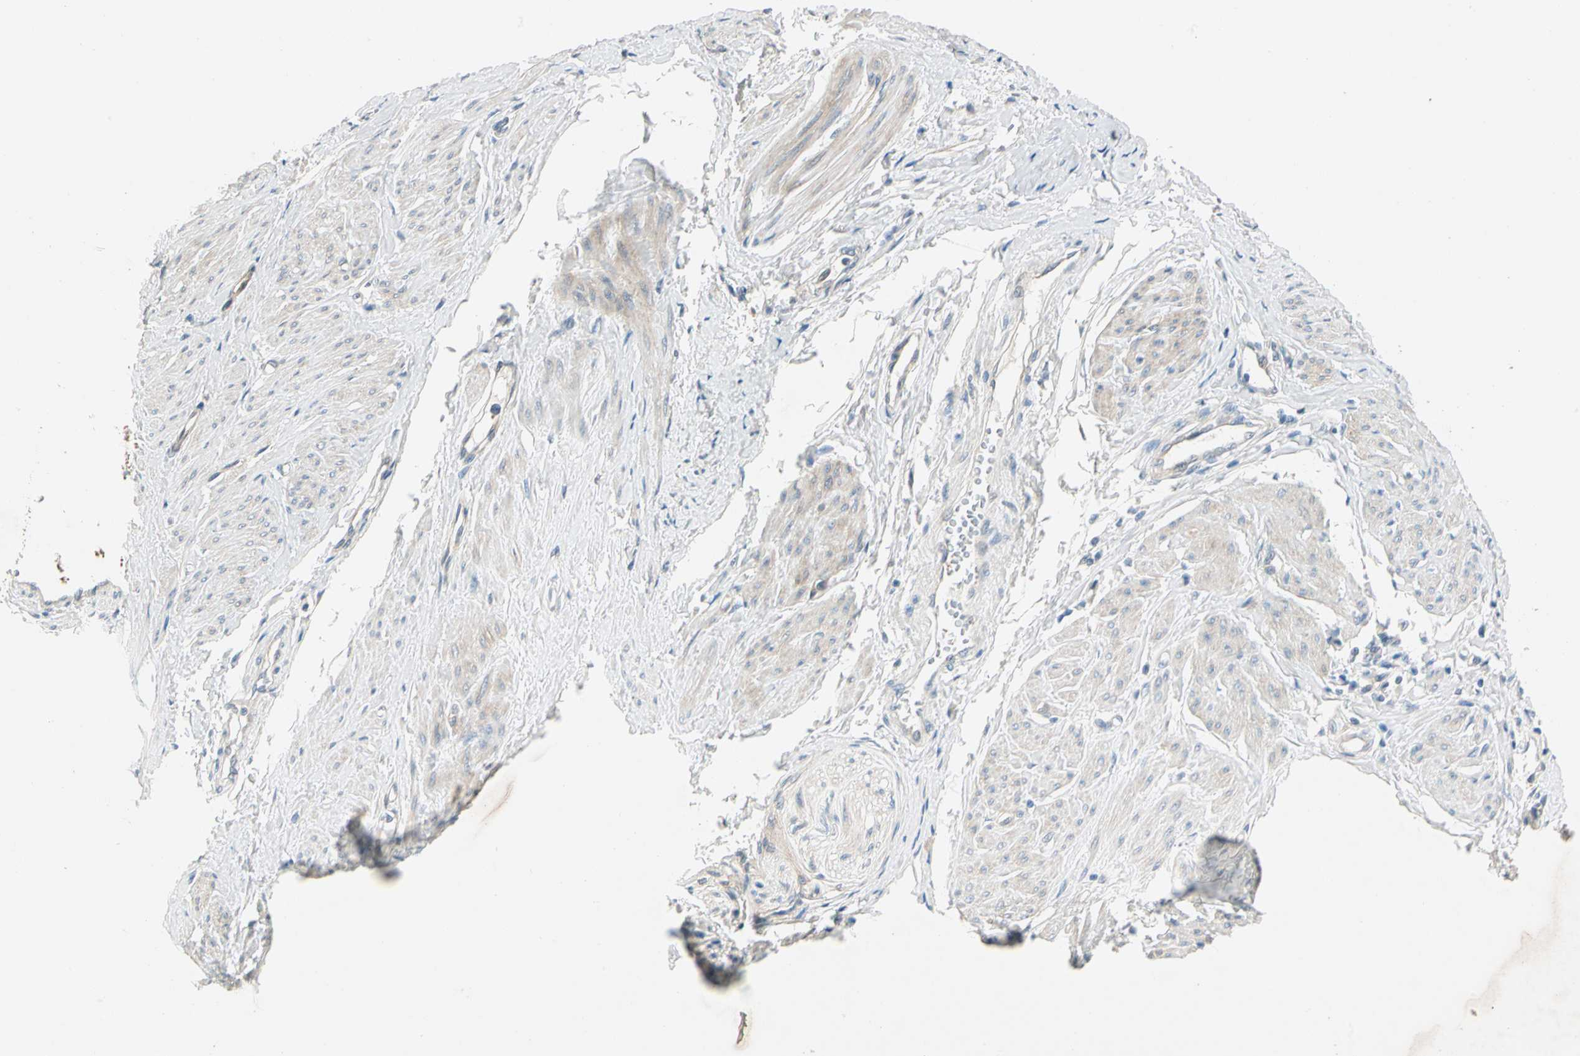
{"staining": {"intensity": "weak", "quantity": ">75%", "location": "cytoplasmic/membranous"}, "tissue": "smooth muscle", "cell_type": "Smooth muscle cells", "image_type": "normal", "snomed": [{"axis": "morphology", "description": "Normal tissue, NOS"}, {"axis": "topography", "description": "Smooth muscle"}, {"axis": "topography", "description": "Uterus"}], "caption": "Brown immunohistochemical staining in unremarkable smooth muscle shows weak cytoplasmic/membranous positivity in approximately >75% of smooth muscle cells. (DAB (3,3'-diaminobenzidine) = brown stain, brightfield microscopy at high magnification).", "gene": "ROCK2", "patient": {"sex": "female", "age": 39}}